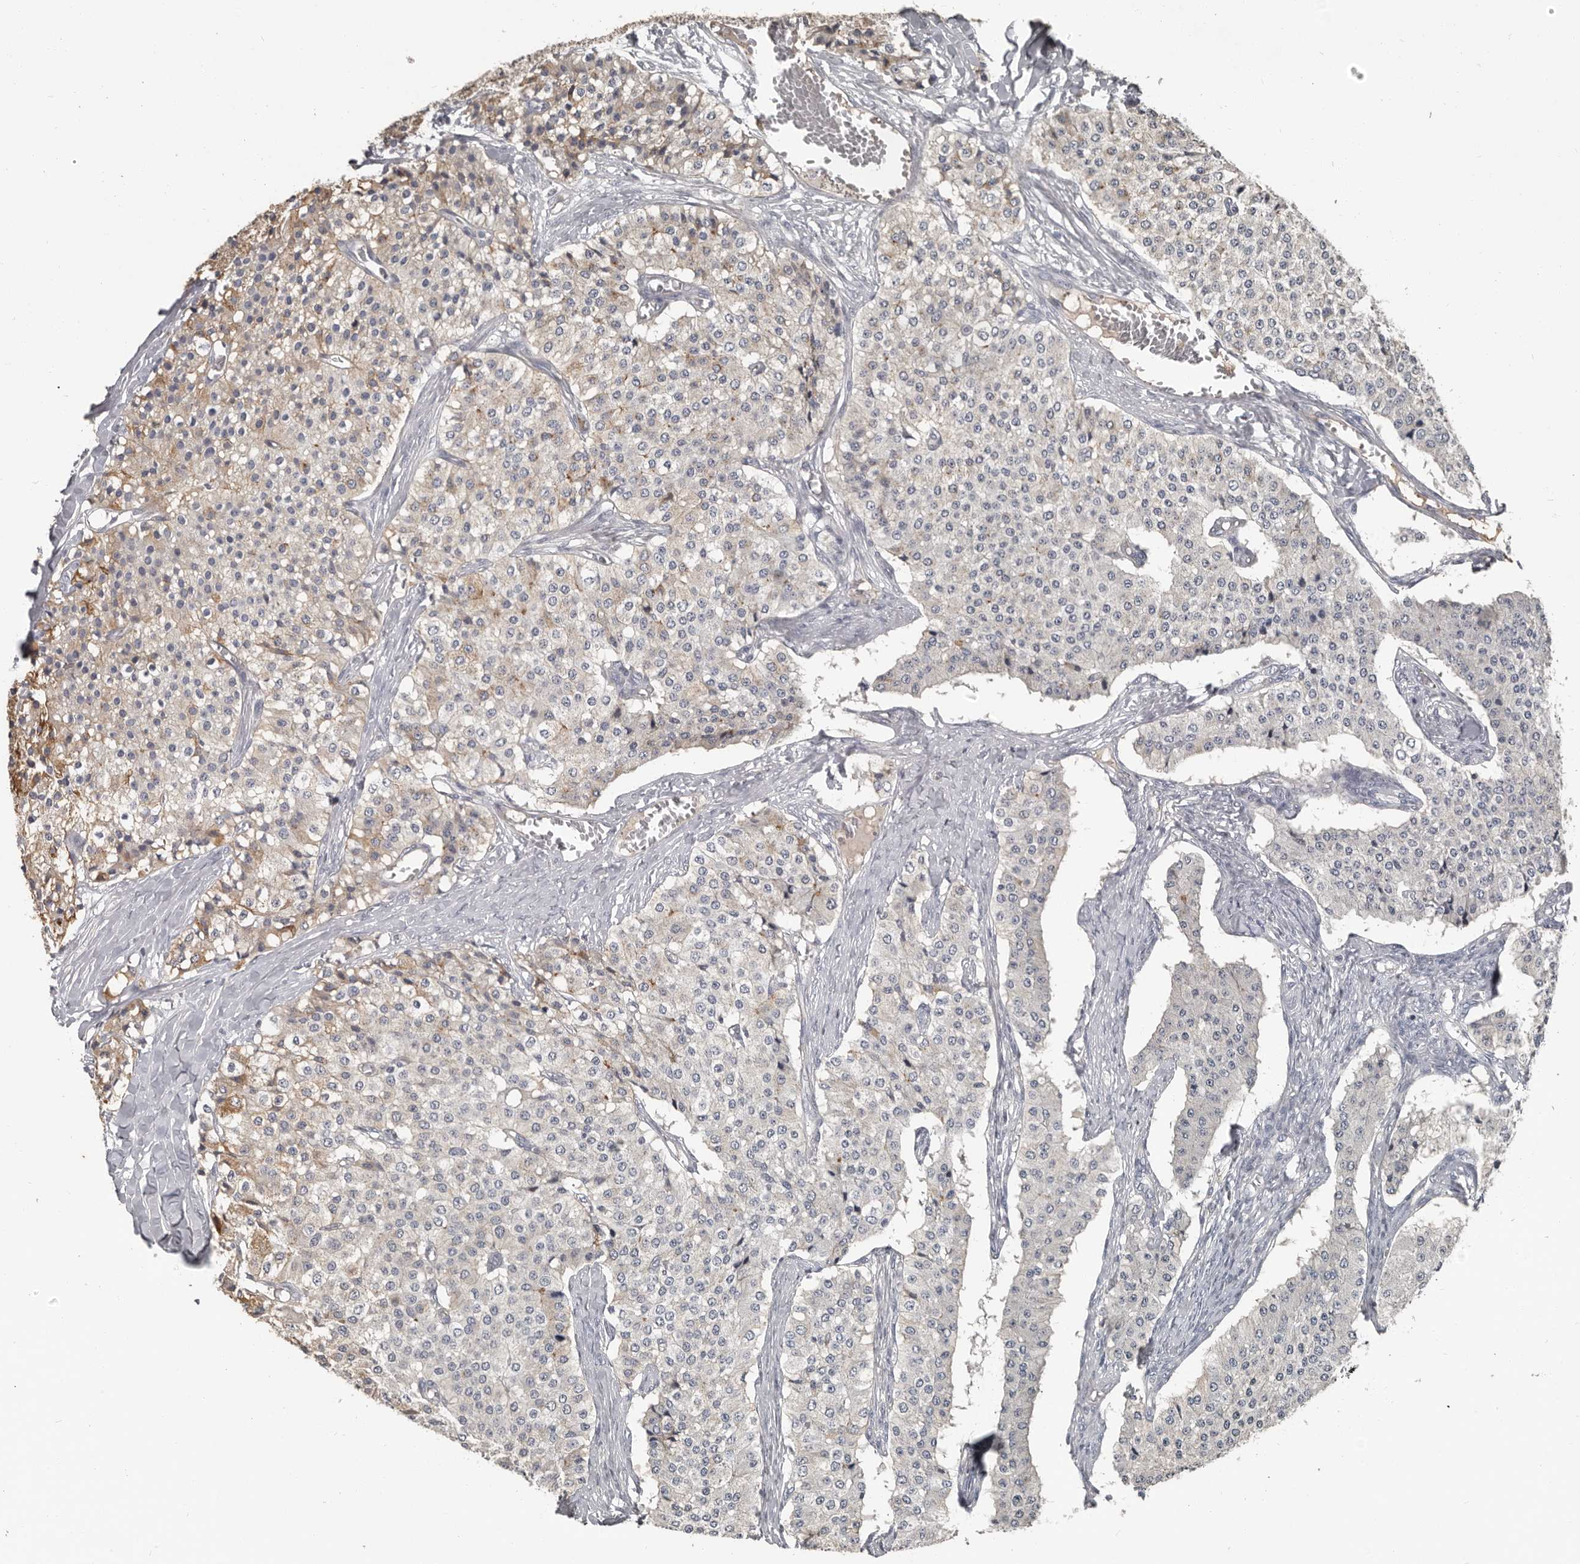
{"staining": {"intensity": "weak", "quantity": "<25%", "location": "cytoplasmic/membranous"}, "tissue": "carcinoid", "cell_type": "Tumor cells", "image_type": "cancer", "snomed": [{"axis": "morphology", "description": "Carcinoid, malignant, NOS"}, {"axis": "topography", "description": "Colon"}], "caption": "The histopathology image shows no significant expression in tumor cells of carcinoid. (Immunohistochemistry, brightfield microscopy, high magnification).", "gene": "CA6", "patient": {"sex": "female", "age": 52}}